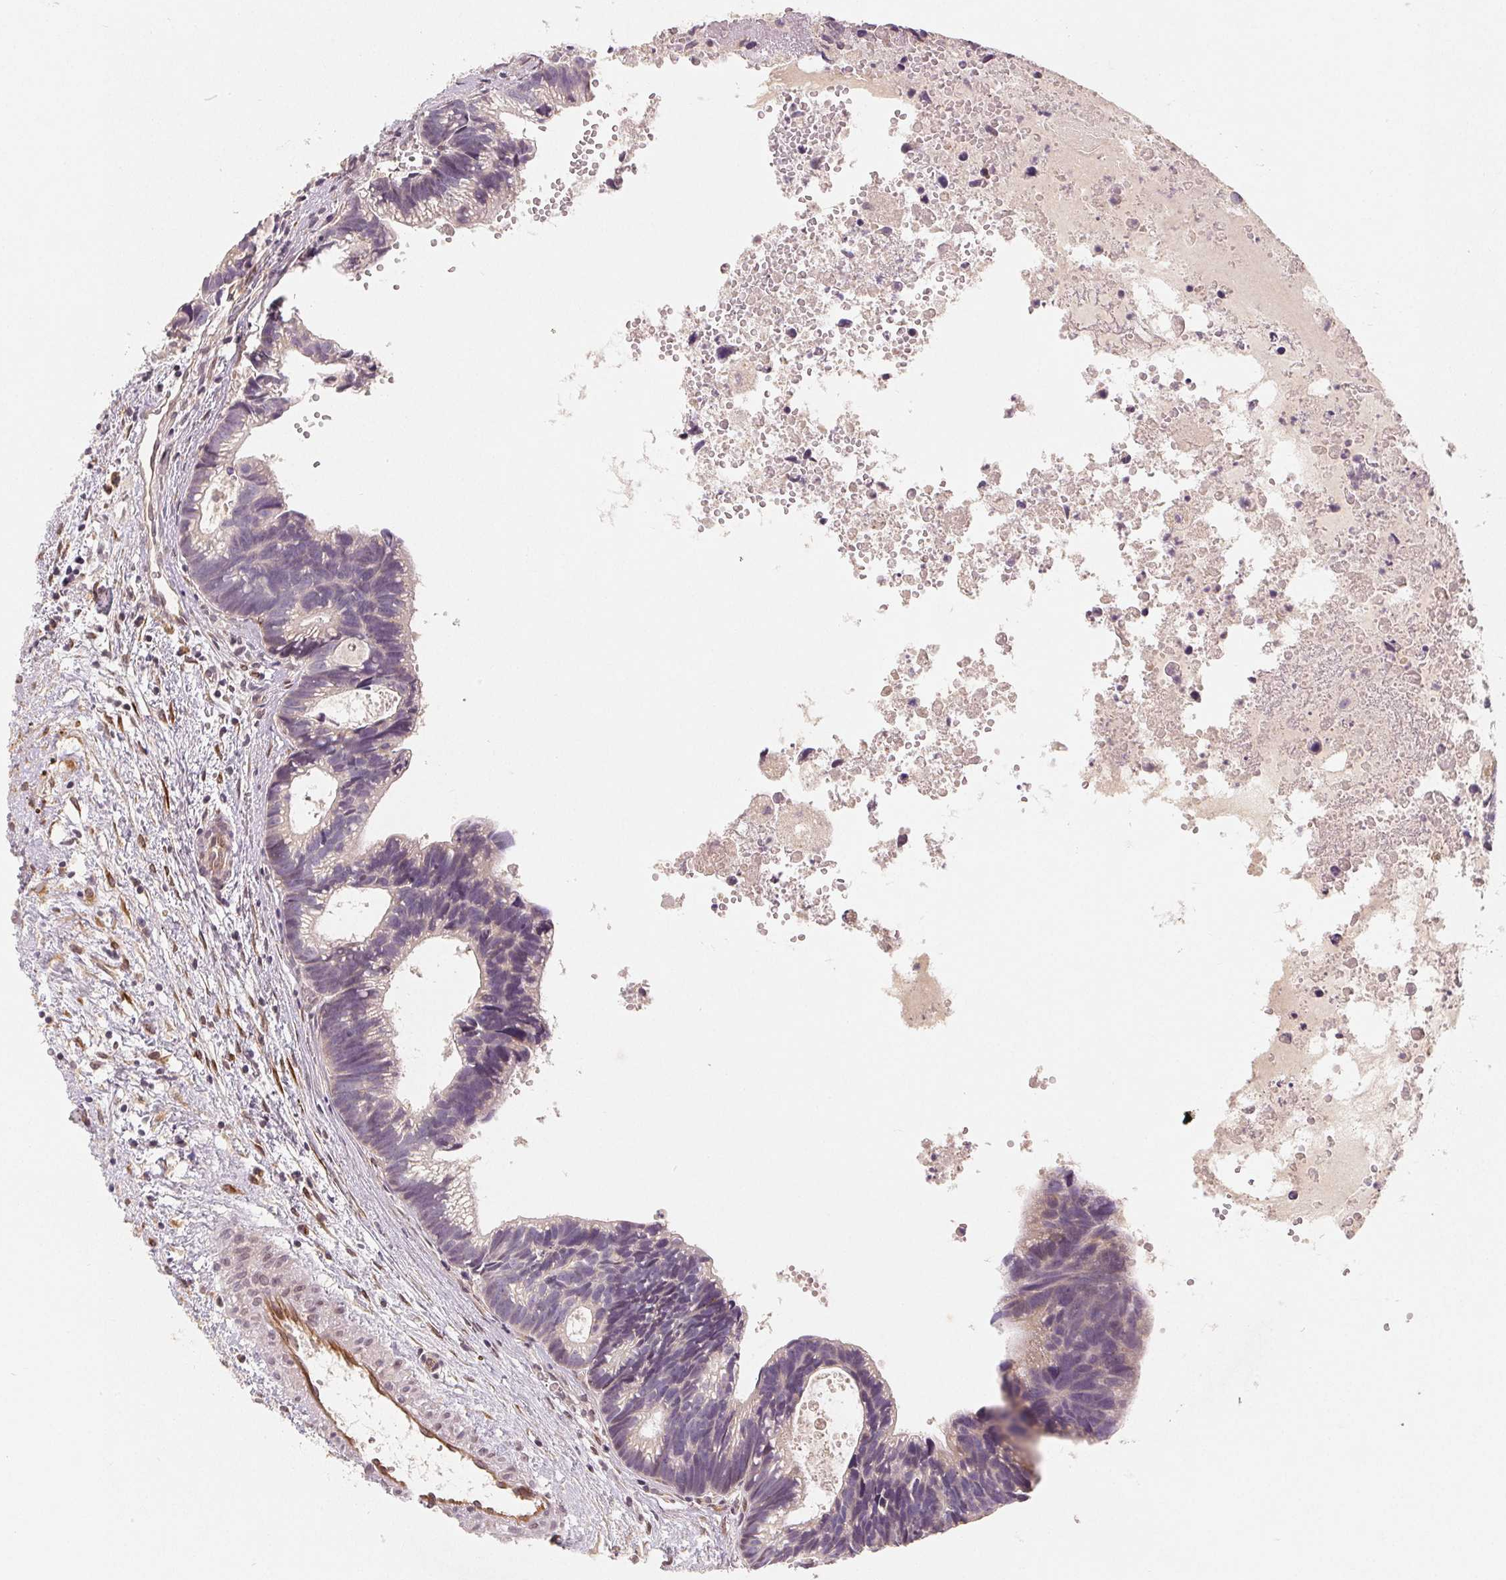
{"staining": {"intensity": "negative", "quantity": "none", "location": "none"}, "tissue": "head and neck cancer", "cell_type": "Tumor cells", "image_type": "cancer", "snomed": [{"axis": "morphology", "description": "Adenocarcinoma, NOS"}, {"axis": "topography", "description": "Head-Neck"}], "caption": "Tumor cells show no significant positivity in head and neck cancer.", "gene": "TMSB15B", "patient": {"sex": "male", "age": 62}}